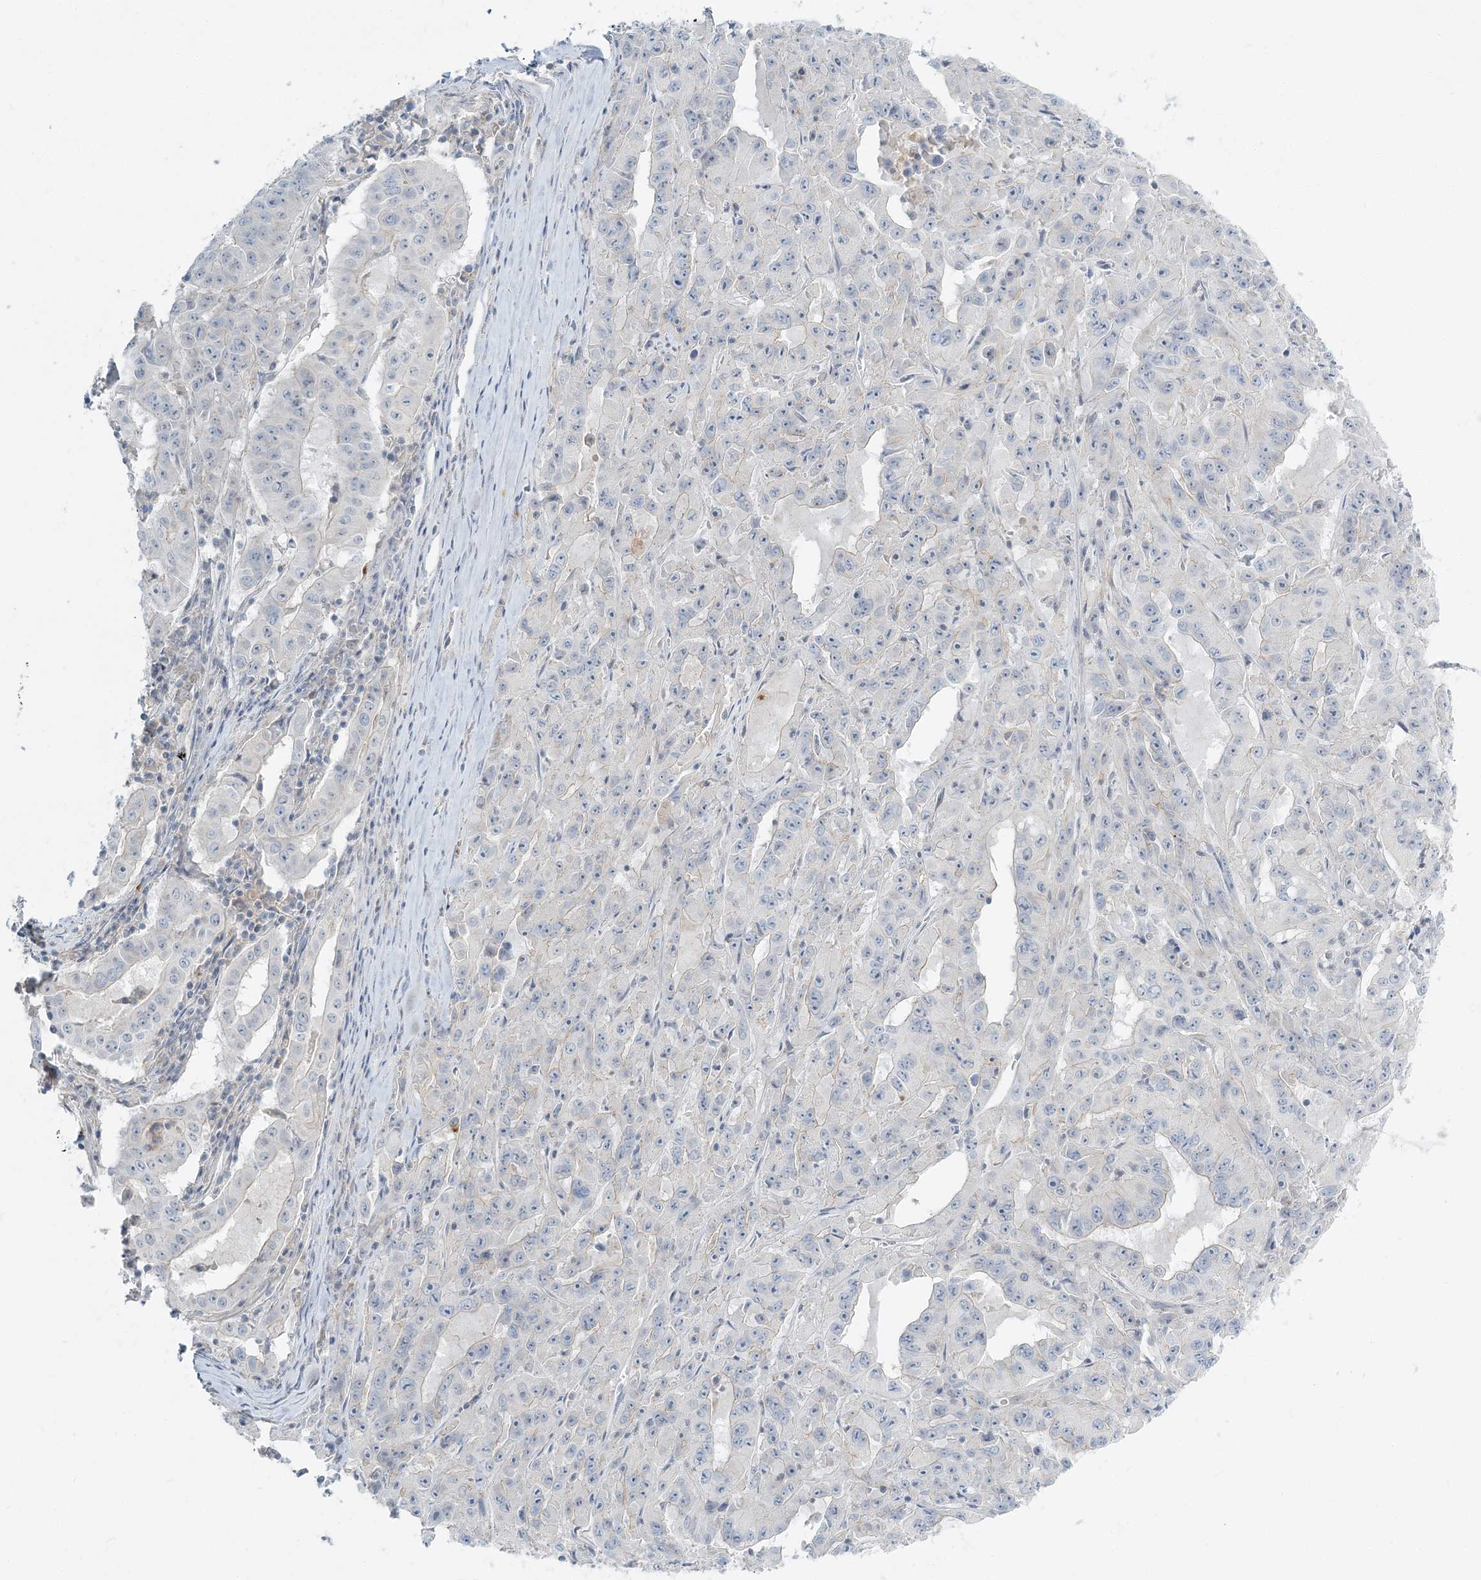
{"staining": {"intensity": "negative", "quantity": "none", "location": "none"}, "tissue": "pancreatic cancer", "cell_type": "Tumor cells", "image_type": "cancer", "snomed": [{"axis": "morphology", "description": "Adenocarcinoma, NOS"}, {"axis": "topography", "description": "Pancreas"}], "caption": "Tumor cells show no significant positivity in pancreatic adenocarcinoma. Brightfield microscopy of immunohistochemistry stained with DAB (brown) and hematoxylin (blue), captured at high magnification.", "gene": "NAA11", "patient": {"sex": "male", "age": 63}}